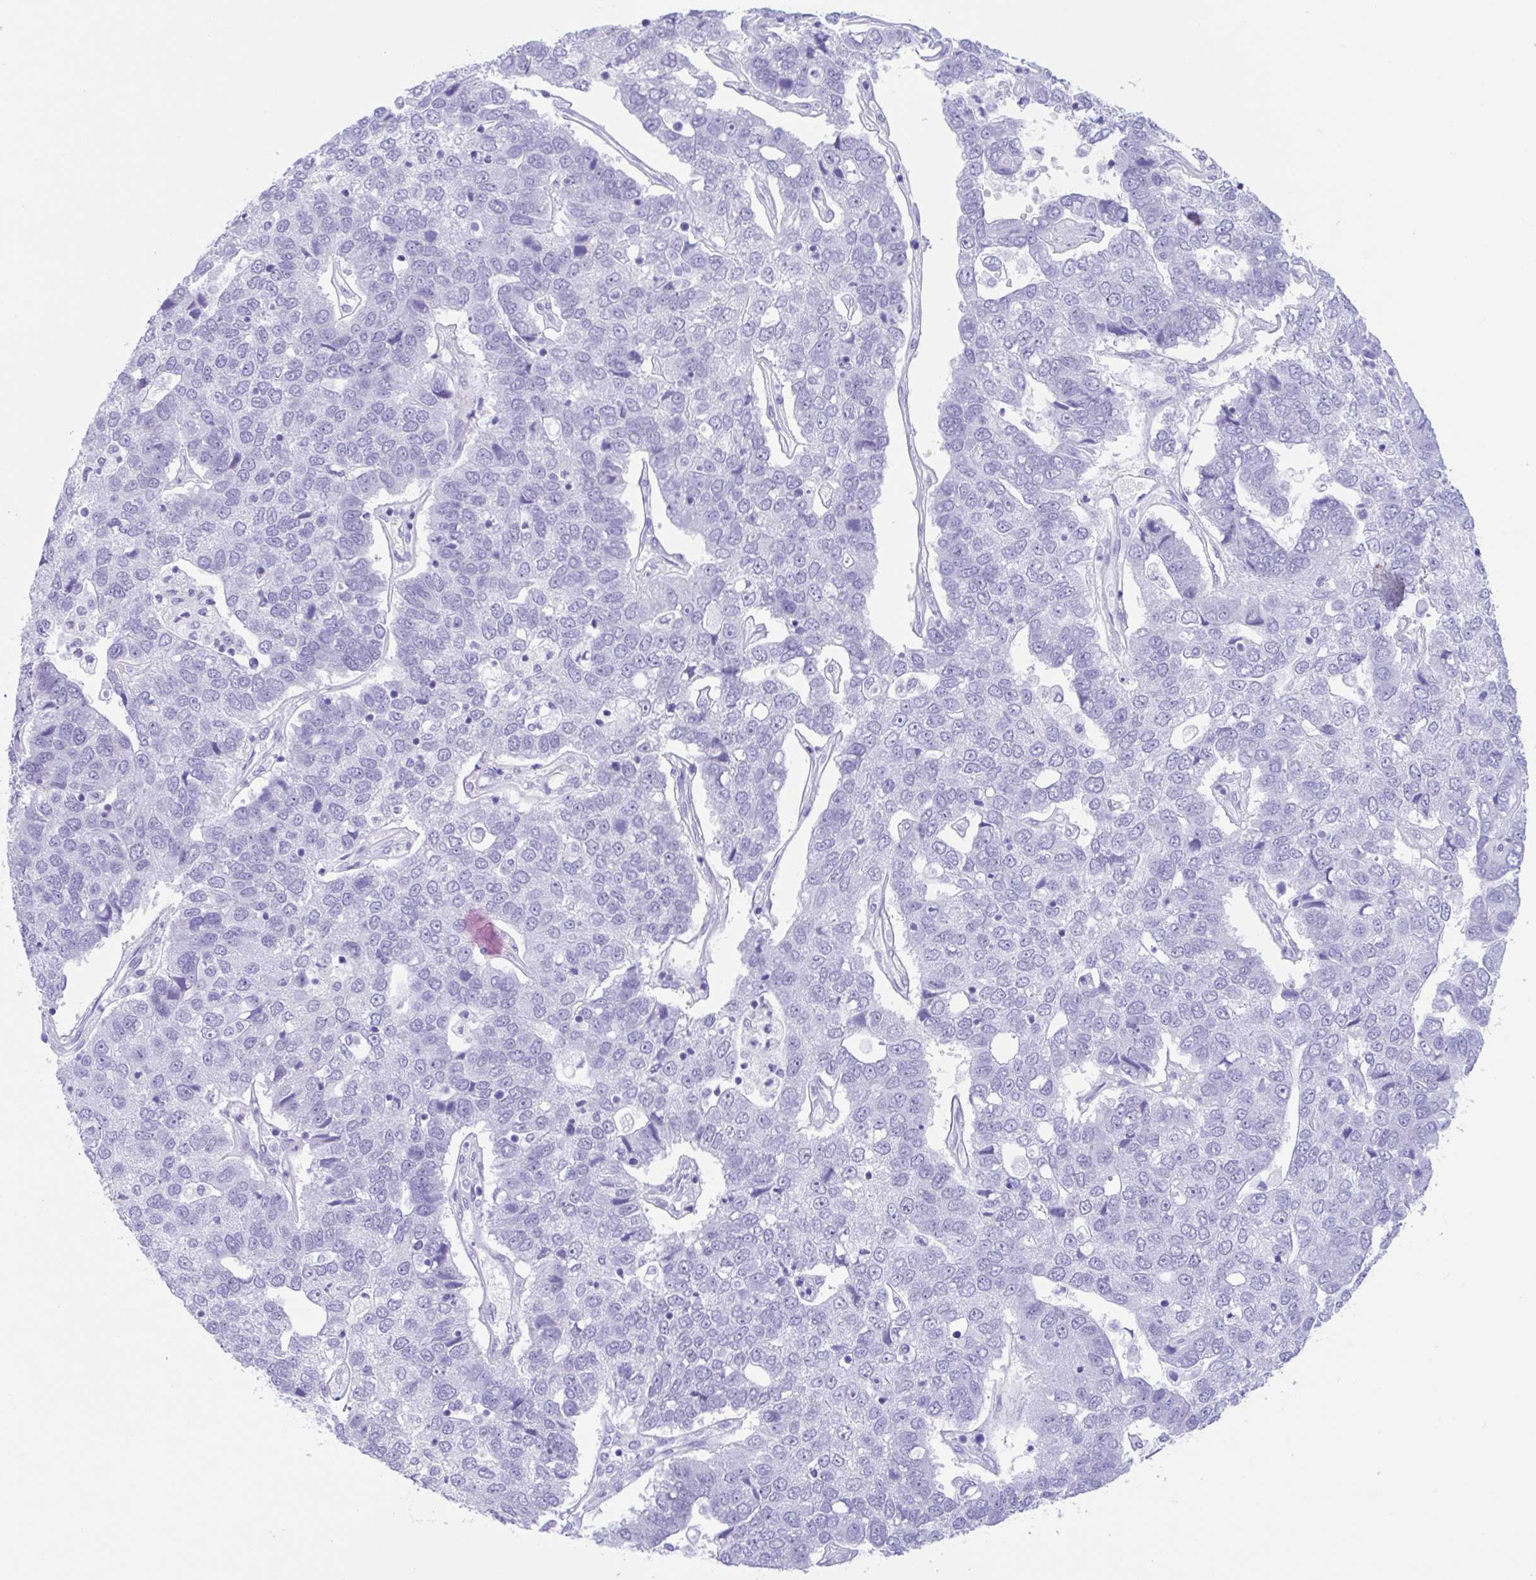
{"staining": {"intensity": "negative", "quantity": "none", "location": "none"}, "tissue": "pancreatic cancer", "cell_type": "Tumor cells", "image_type": "cancer", "snomed": [{"axis": "morphology", "description": "Adenocarcinoma, NOS"}, {"axis": "topography", "description": "Pancreas"}], "caption": "Immunohistochemical staining of human pancreatic adenocarcinoma demonstrates no significant positivity in tumor cells.", "gene": "TMEM35A", "patient": {"sex": "female", "age": 61}}